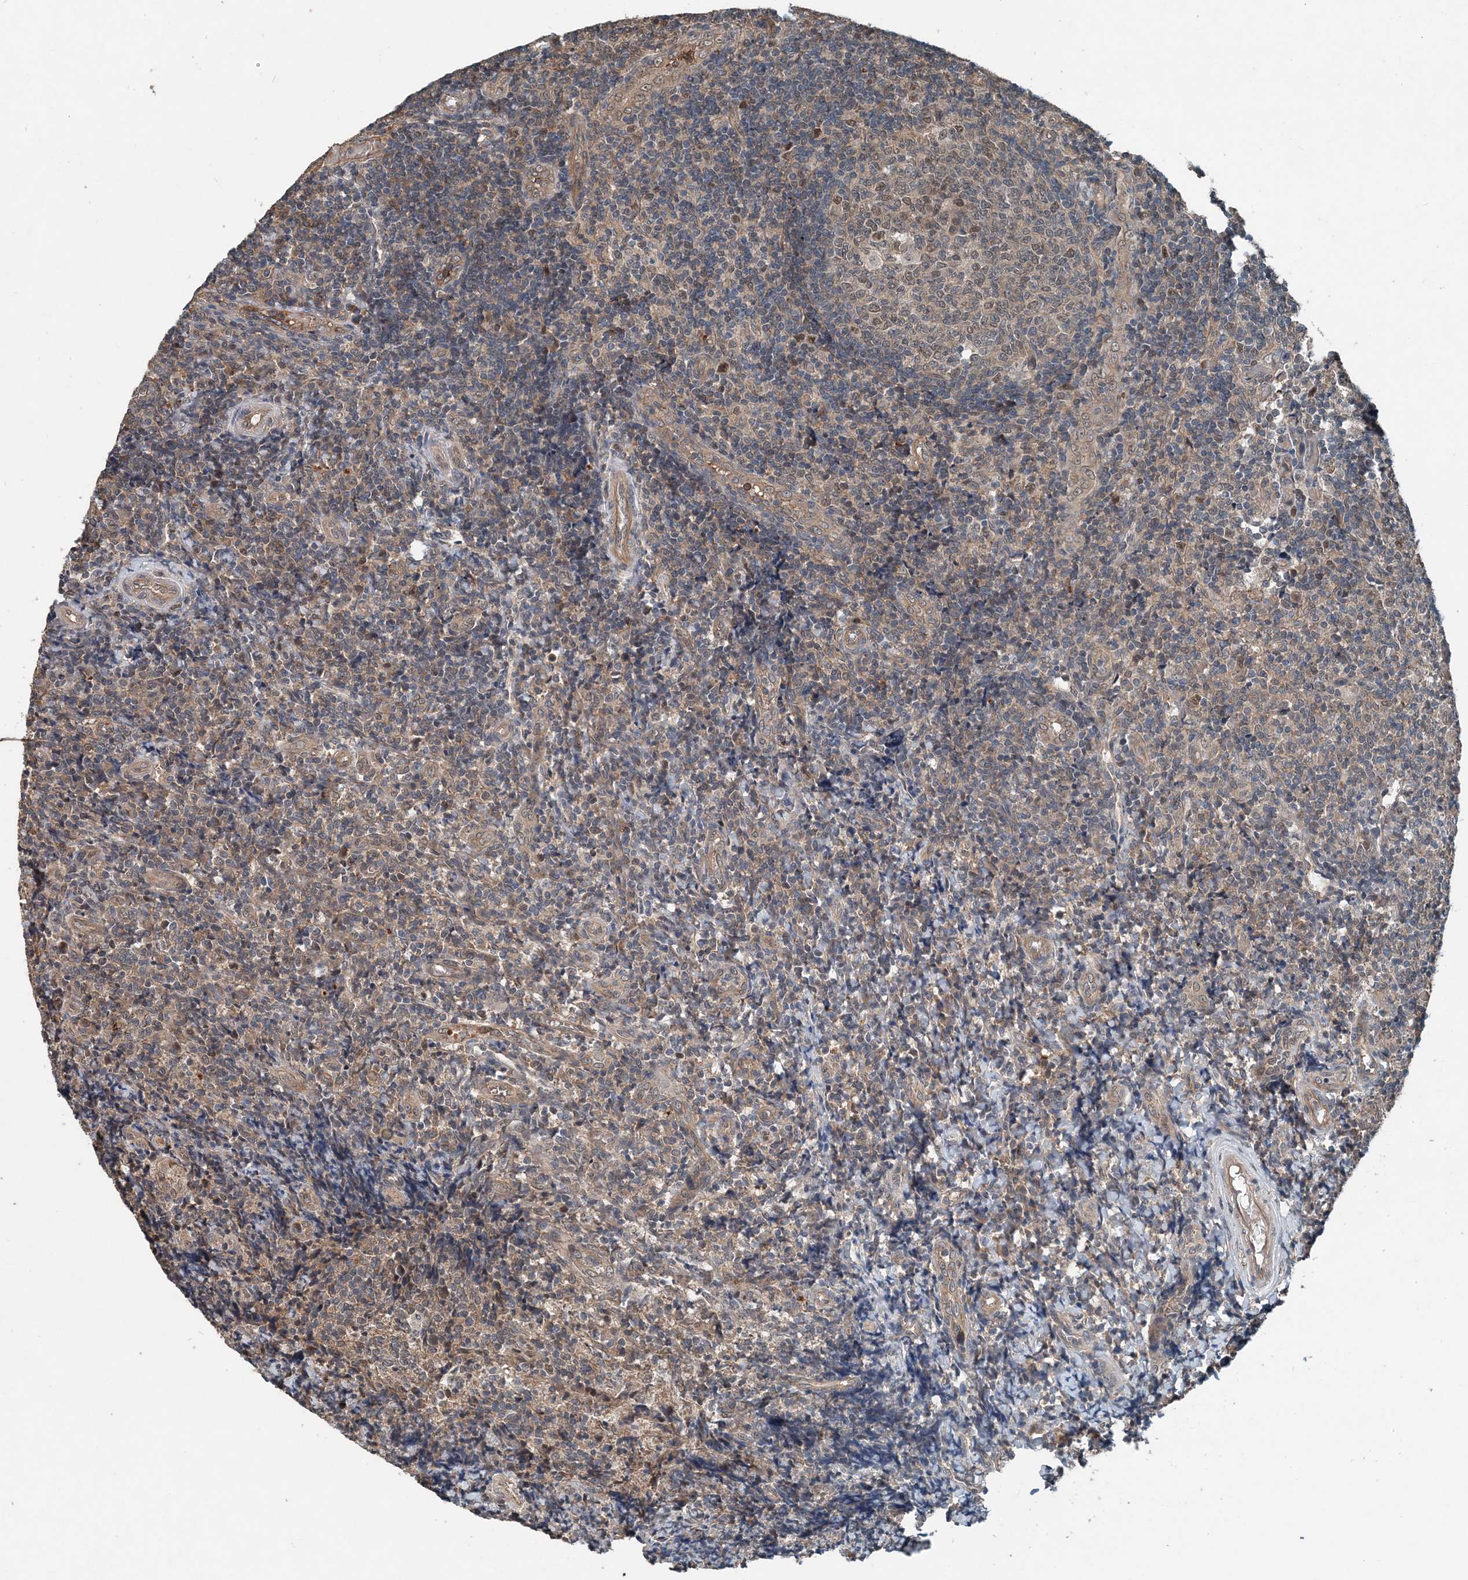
{"staining": {"intensity": "moderate", "quantity": ">75%", "location": "cytoplasmic/membranous,nuclear"}, "tissue": "tonsil", "cell_type": "Germinal center cells", "image_type": "normal", "snomed": [{"axis": "morphology", "description": "Normal tissue, NOS"}, {"axis": "topography", "description": "Tonsil"}], "caption": "This photomicrograph exhibits benign tonsil stained with IHC to label a protein in brown. The cytoplasmic/membranous,nuclear of germinal center cells show moderate positivity for the protein. Nuclei are counter-stained blue.", "gene": "SMPD3", "patient": {"sex": "female", "age": 19}}